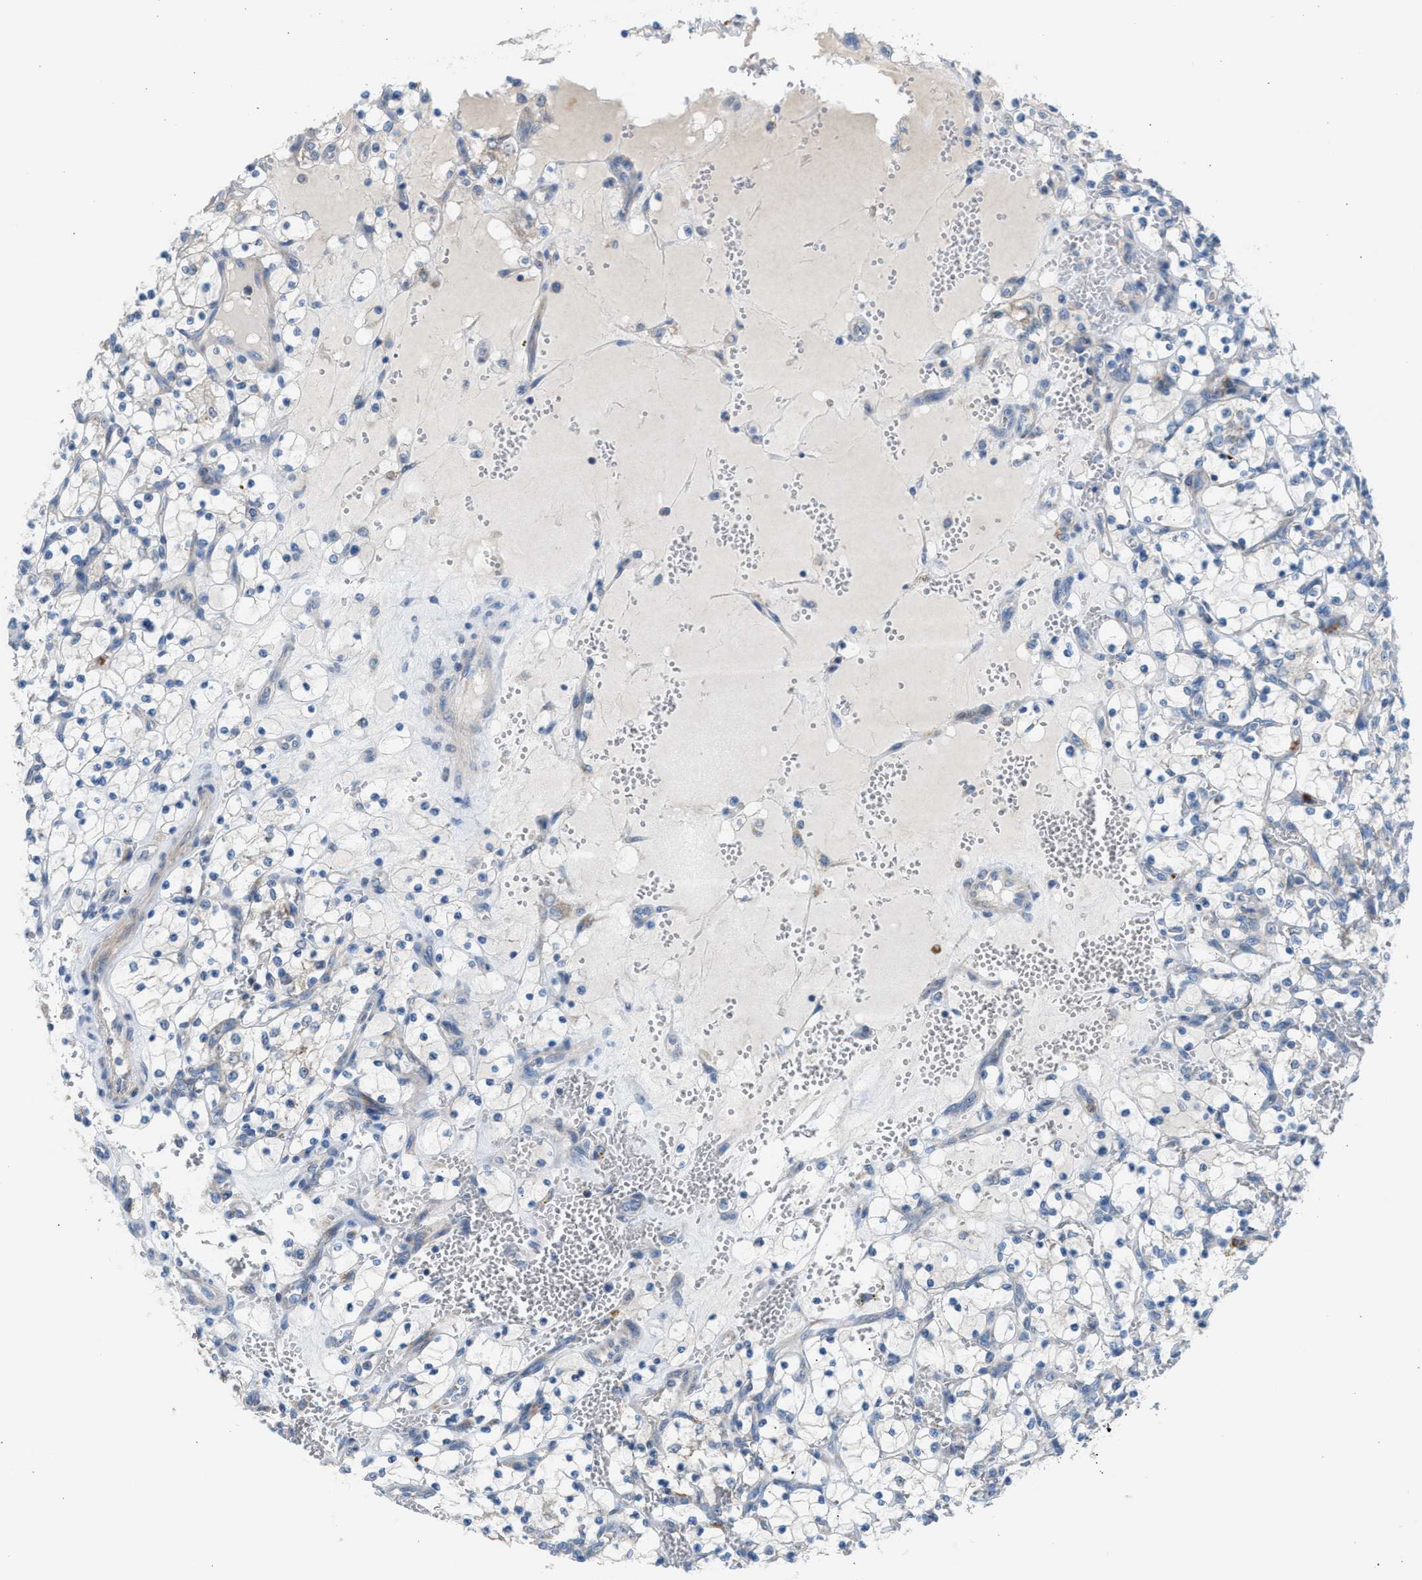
{"staining": {"intensity": "negative", "quantity": "none", "location": "none"}, "tissue": "renal cancer", "cell_type": "Tumor cells", "image_type": "cancer", "snomed": [{"axis": "morphology", "description": "Adenocarcinoma, NOS"}, {"axis": "topography", "description": "Kidney"}], "caption": "Image shows no significant protein positivity in tumor cells of adenocarcinoma (renal).", "gene": "TPH1", "patient": {"sex": "female", "age": 69}}